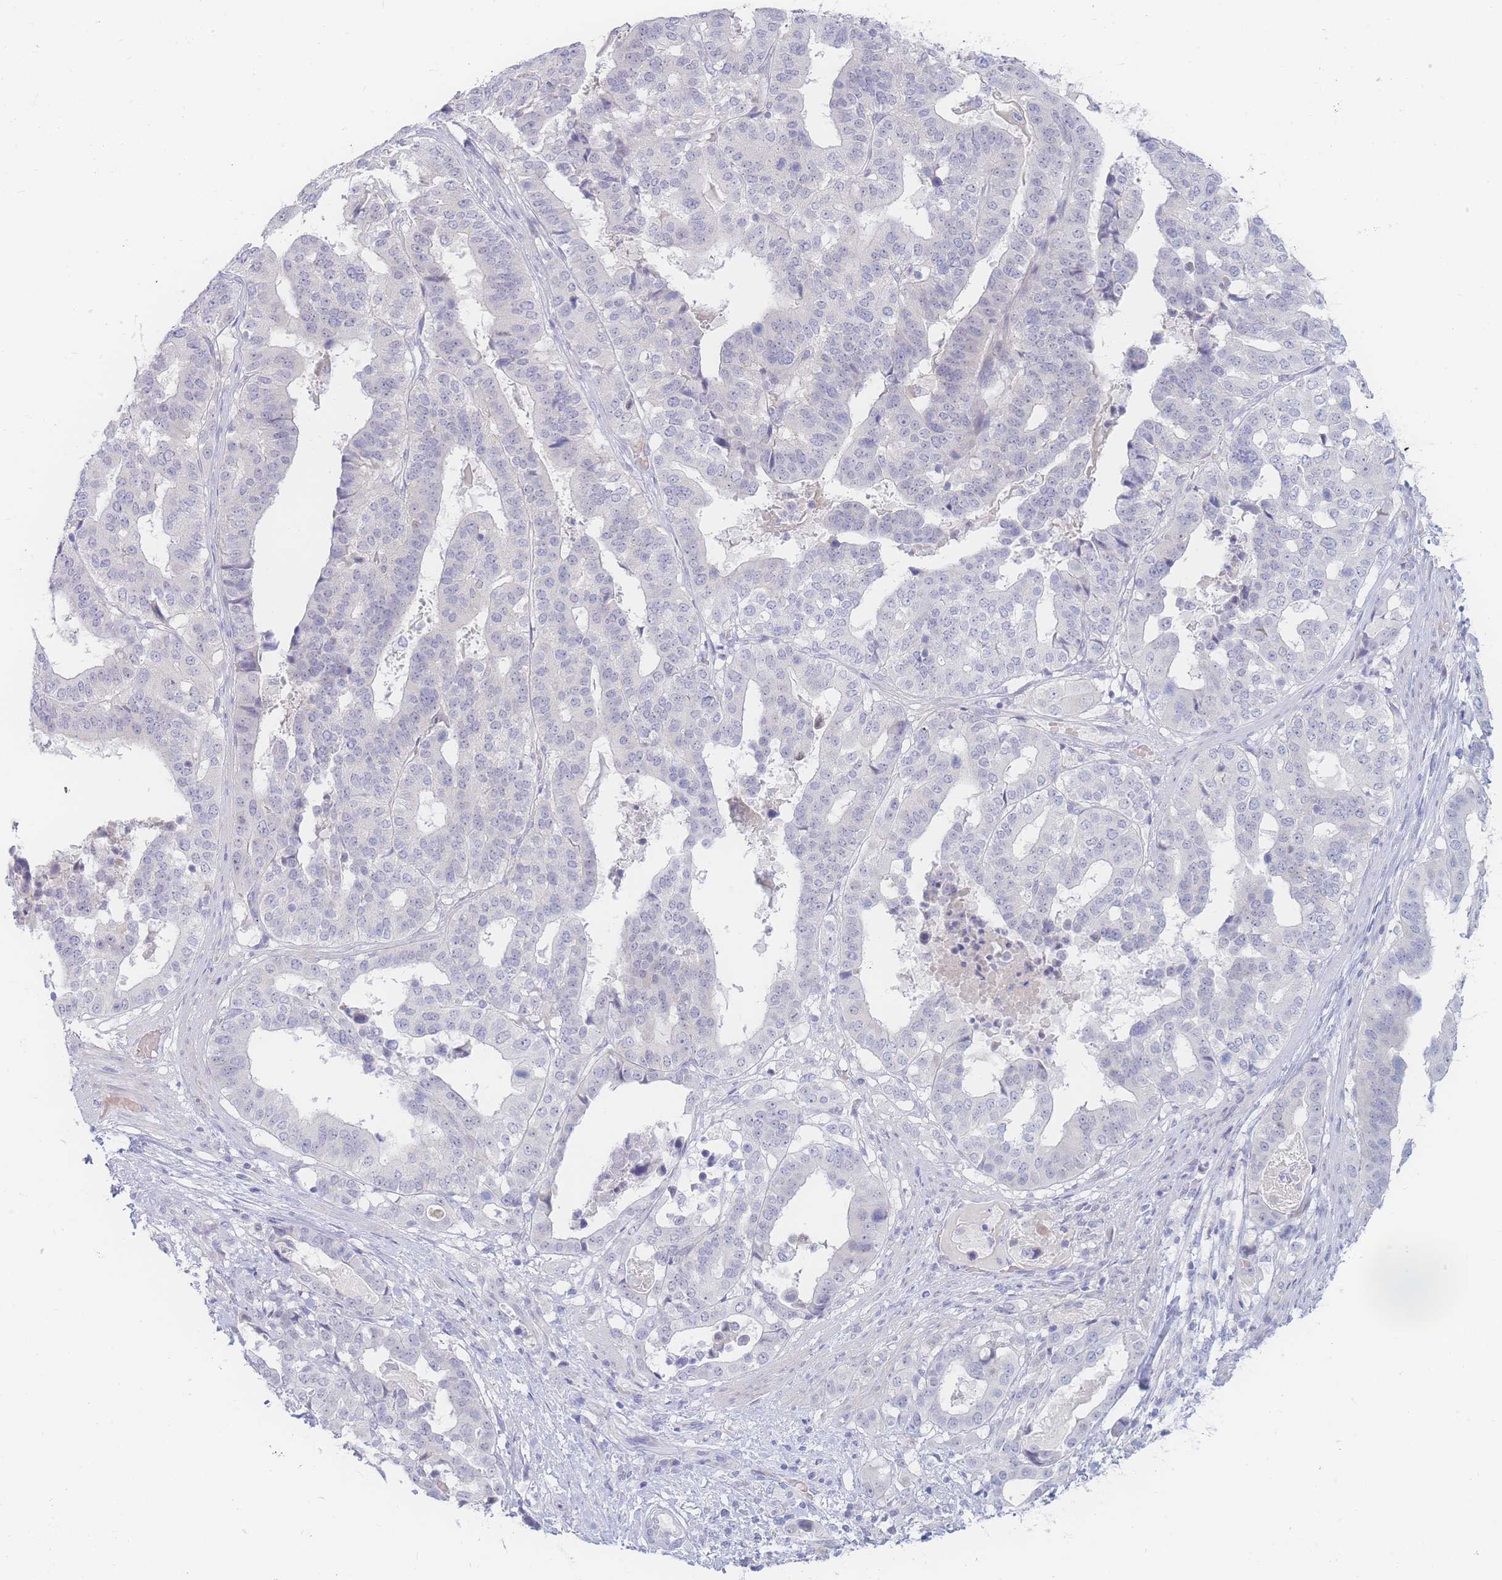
{"staining": {"intensity": "negative", "quantity": "none", "location": "none"}, "tissue": "stomach cancer", "cell_type": "Tumor cells", "image_type": "cancer", "snomed": [{"axis": "morphology", "description": "Adenocarcinoma, NOS"}, {"axis": "topography", "description": "Stomach"}], "caption": "High magnification brightfield microscopy of stomach cancer stained with DAB (3,3'-diaminobenzidine) (brown) and counterstained with hematoxylin (blue): tumor cells show no significant staining.", "gene": "PRSS22", "patient": {"sex": "male", "age": 48}}